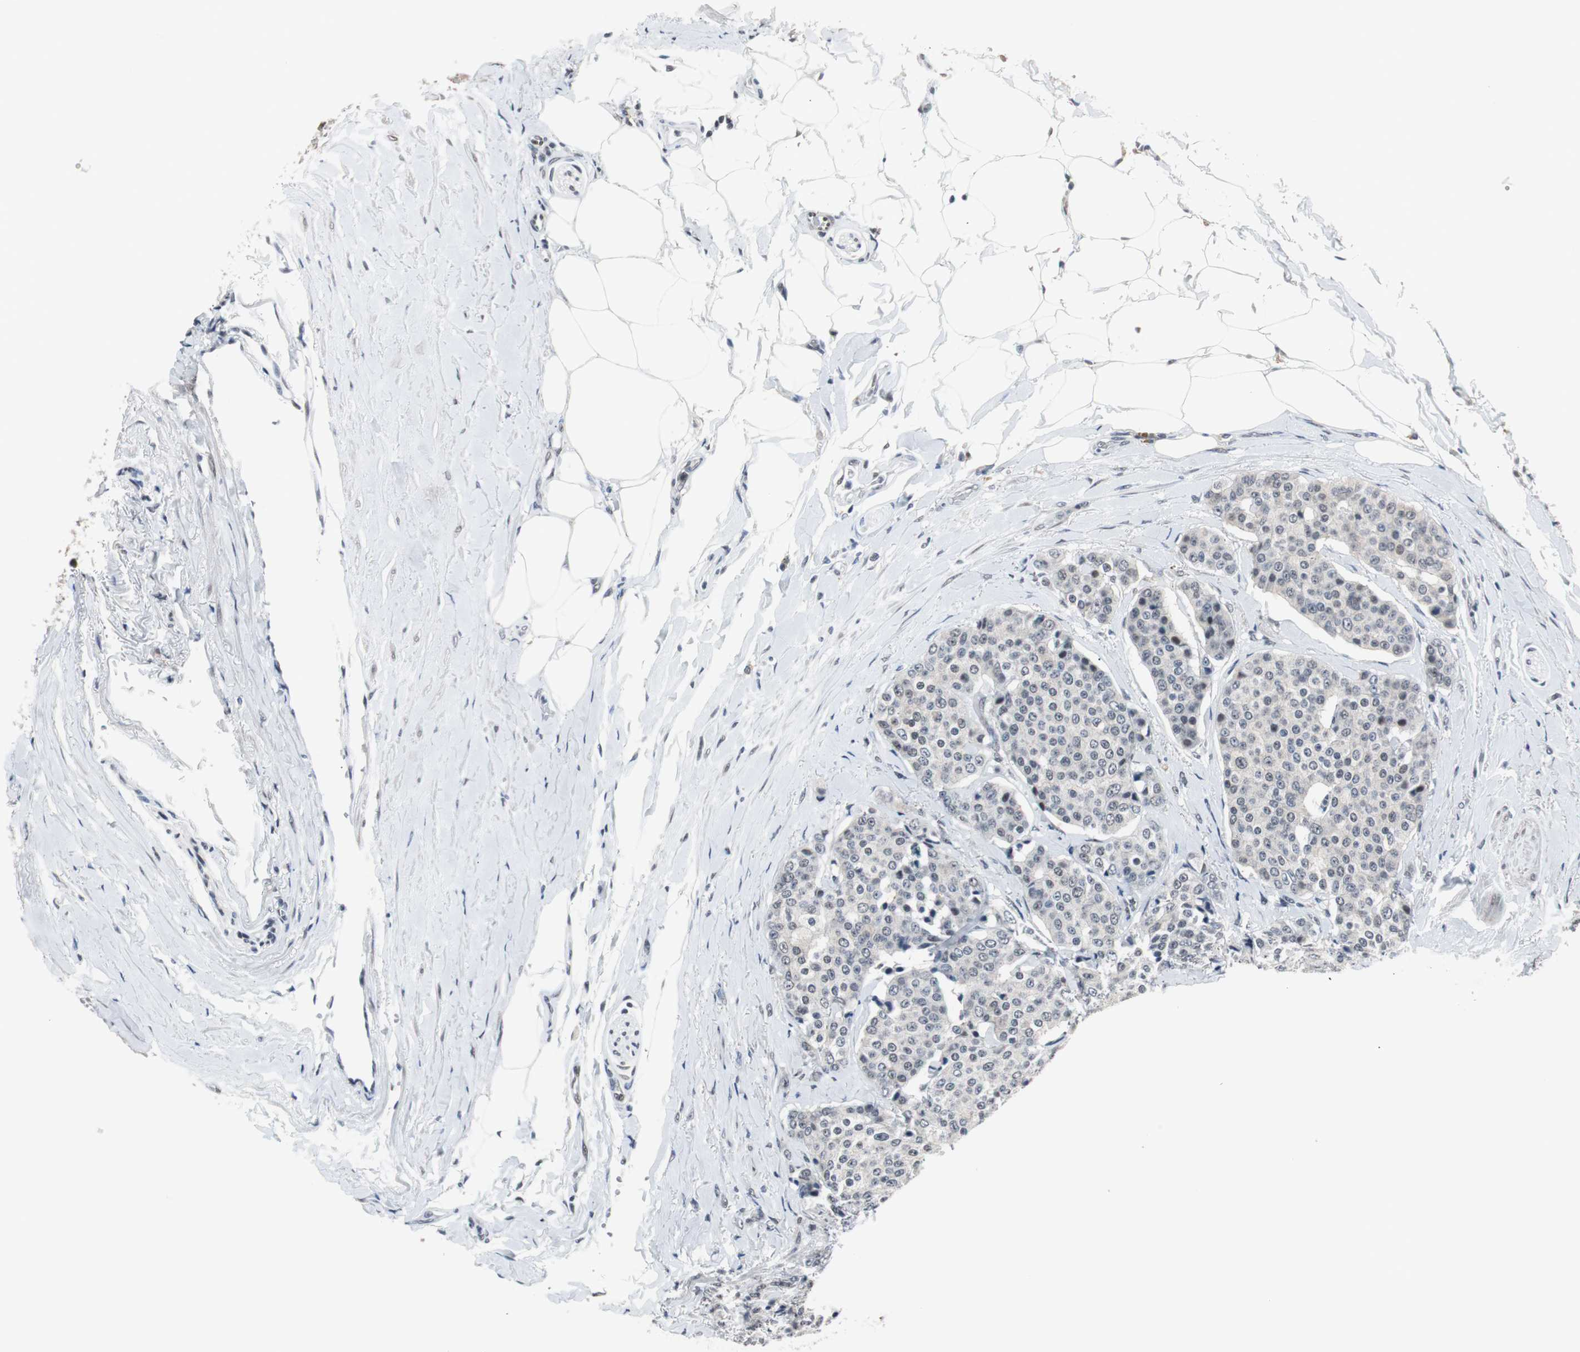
{"staining": {"intensity": "weak", "quantity": "<25%", "location": "nuclear"}, "tissue": "carcinoid", "cell_type": "Tumor cells", "image_type": "cancer", "snomed": [{"axis": "morphology", "description": "Carcinoid, malignant, NOS"}, {"axis": "topography", "description": "Colon"}], "caption": "The immunohistochemistry (IHC) image has no significant expression in tumor cells of carcinoid (malignant) tissue.", "gene": "TAF7", "patient": {"sex": "female", "age": 61}}